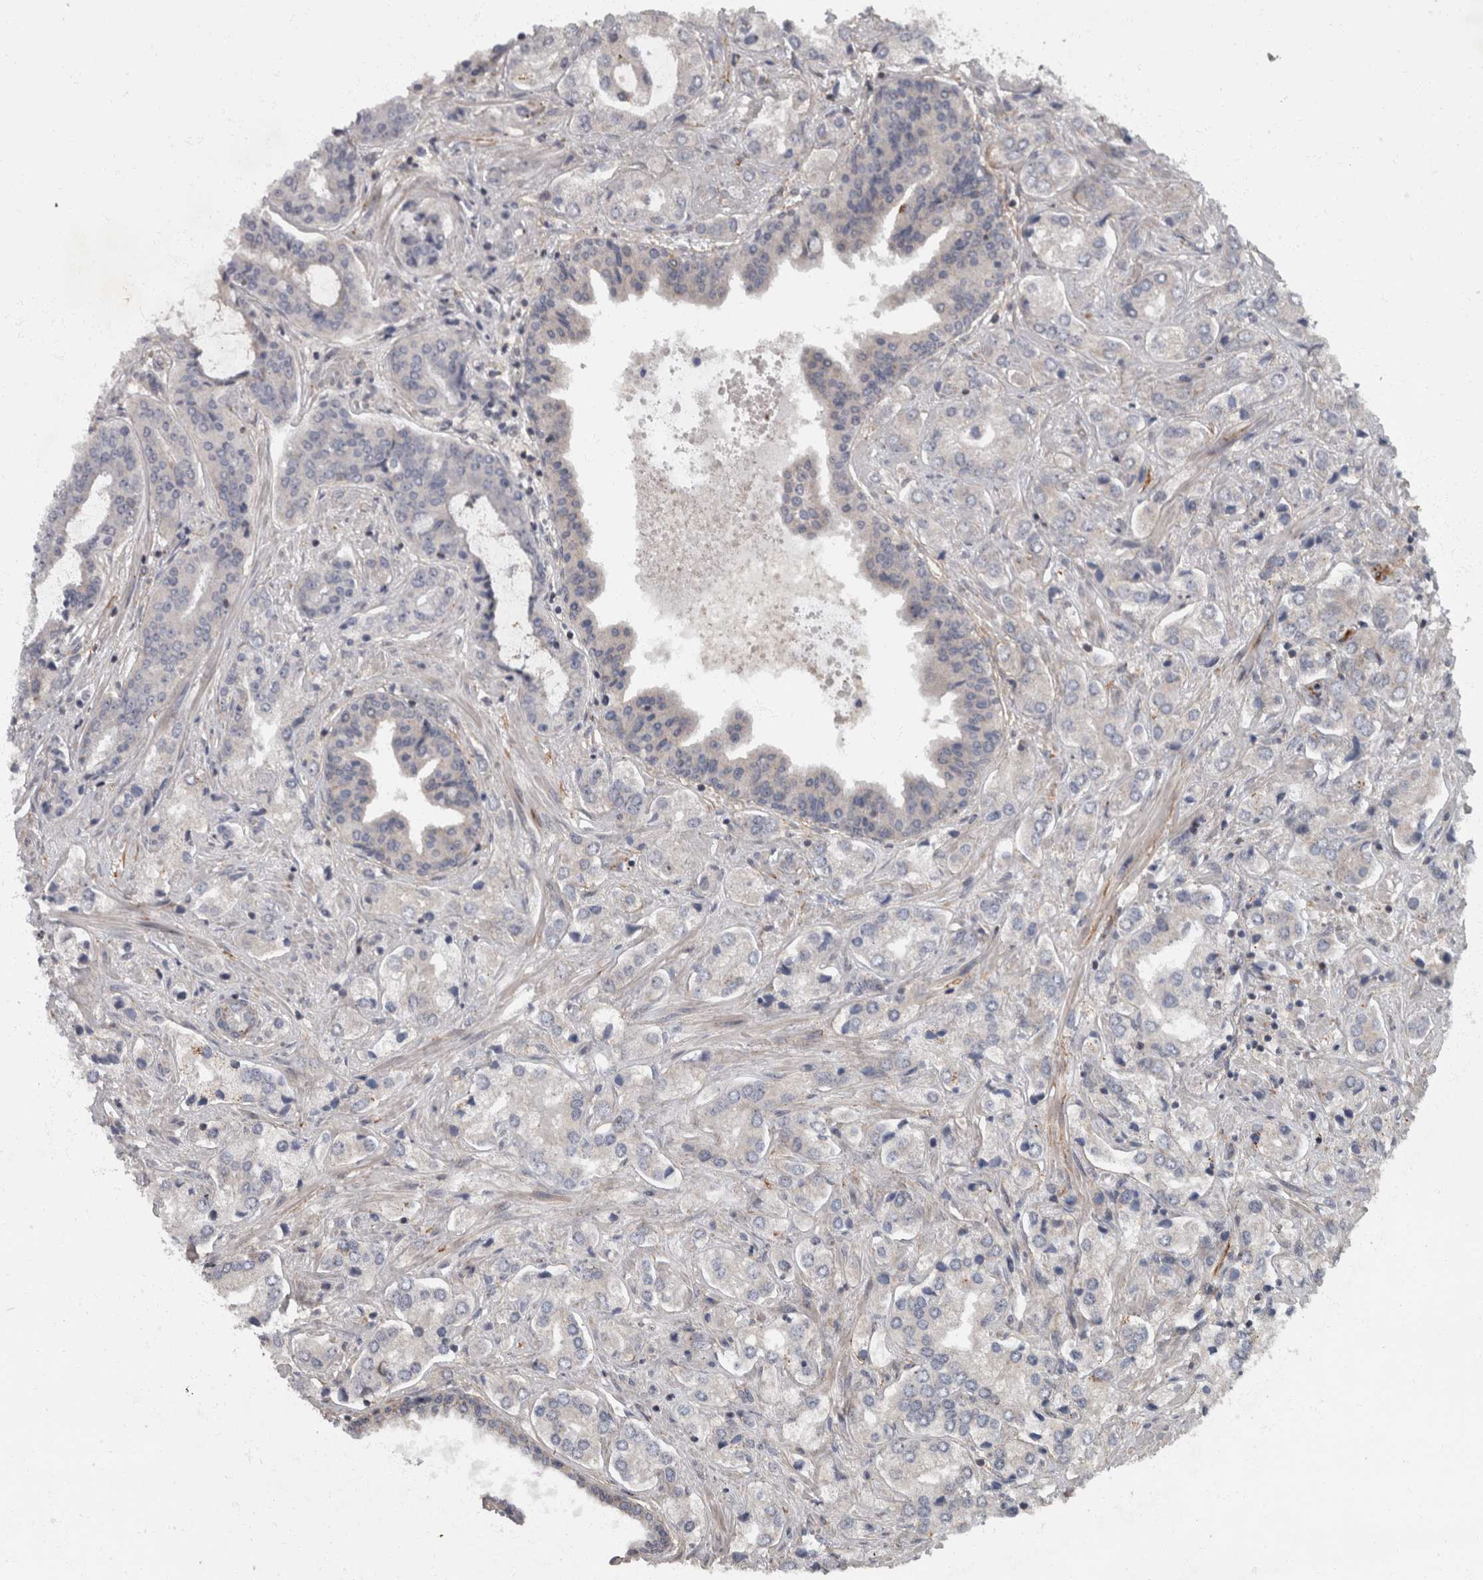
{"staining": {"intensity": "negative", "quantity": "none", "location": "none"}, "tissue": "prostate cancer", "cell_type": "Tumor cells", "image_type": "cancer", "snomed": [{"axis": "morphology", "description": "Adenocarcinoma, High grade"}, {"axis": "topography", "description": "Prostate"}], "caption": "Immunohistochemistry (IHC) of prostate cancer displays no positivity in tumor cells.", "gene": "VEGFD", "patient": {"sex": "male", "age": 66}}